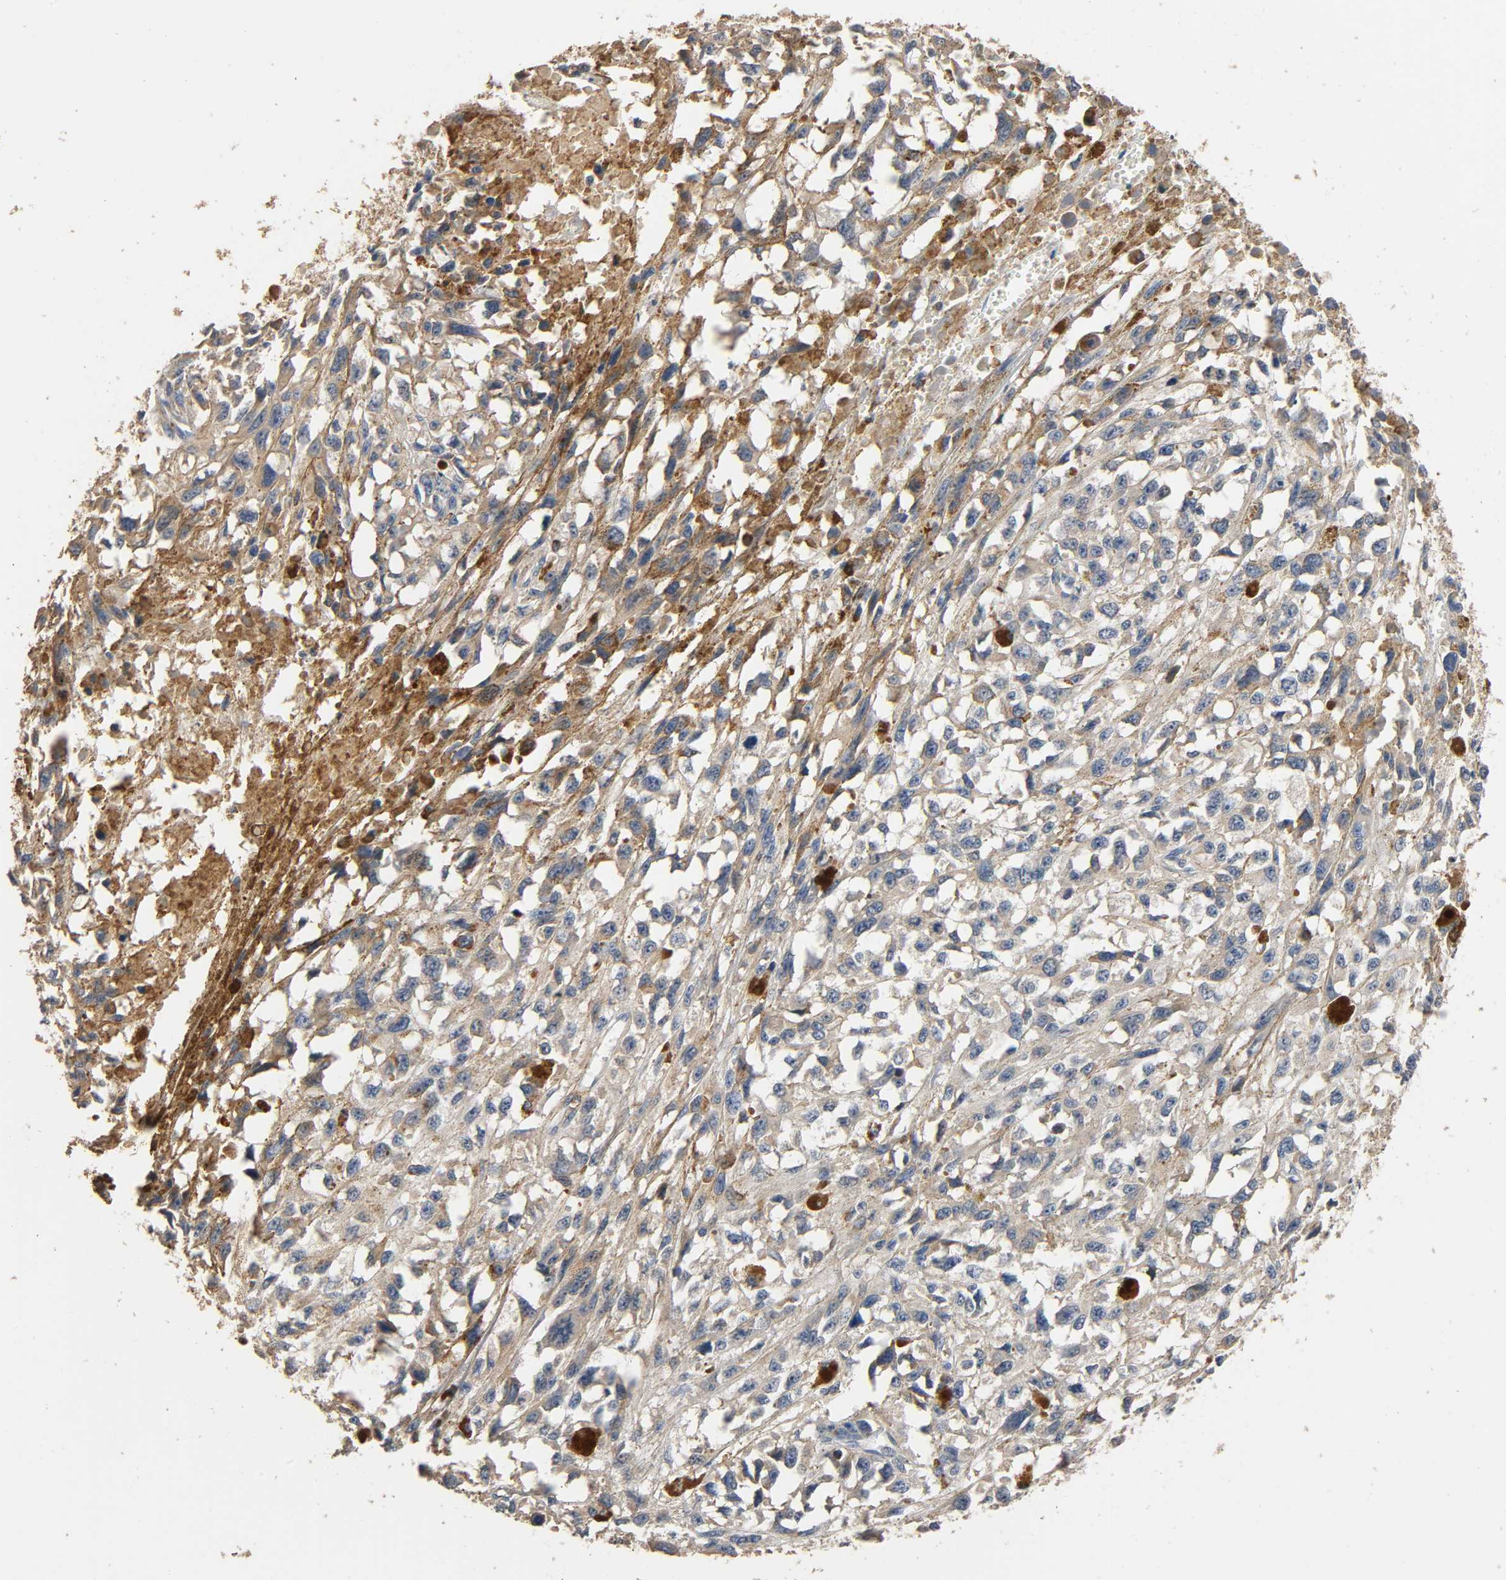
{"staining": {"intensity": "weak", "quantity": ">75%", "location": "cytoplasmic/membranous"}, "tissue": "melanoma", "cell_type": "Tumor cells", "image_type": "cancer", "snomed": [{"axis": "morphology", "description": "Malignant melanoma, Metastatic site"}, {"axis": "topography", "description": "Lymph node"}], "caption": "Human melanoma stained with a brown dye displays weak cytoplasmic/membranous positive expression in about >75% of tumor cells.", "gene": "GSTA3", "patient": {"sex": "male", "age": 59}}